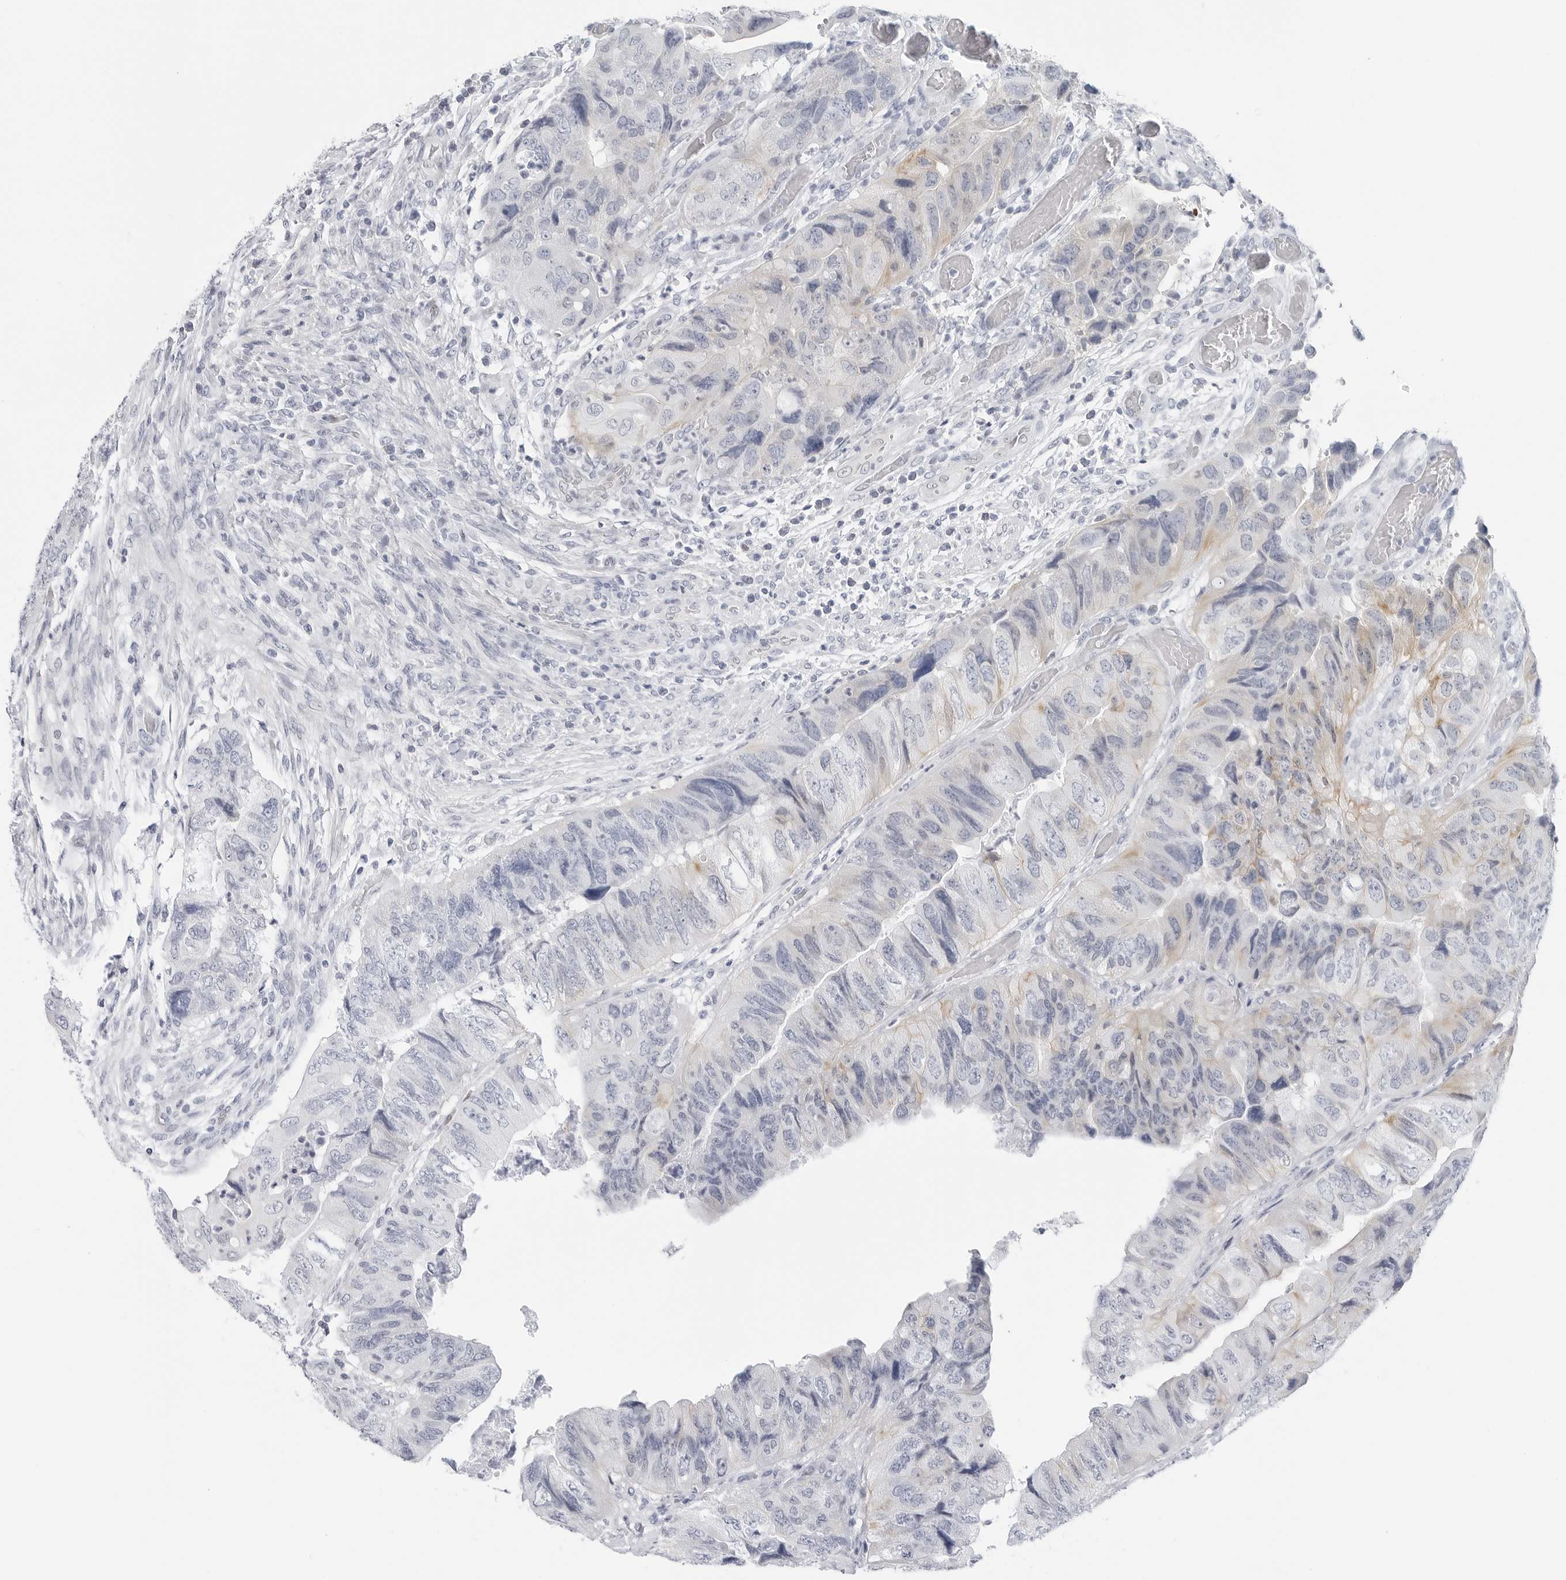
{"staining": {"intensity": "weak", "quantity": "<25%", "location": "cytoplasmic/membranous"}, "tissue": "colorectal cancer", "cell_type": "Tumor cells", "image_type": "cancer", "snomed": [{"axis": "morphology", "description": "Adenocarcinoma, NOS"}, {"axis": "topography", "description": "Rectum"}], "caption": "The photomicrograph exhibits no significant expression in tumor cells of colorectal cancer (adenocarcinoma).", "gene": "SLC19A1", "patient": {"sex": "male", "age": 63}}